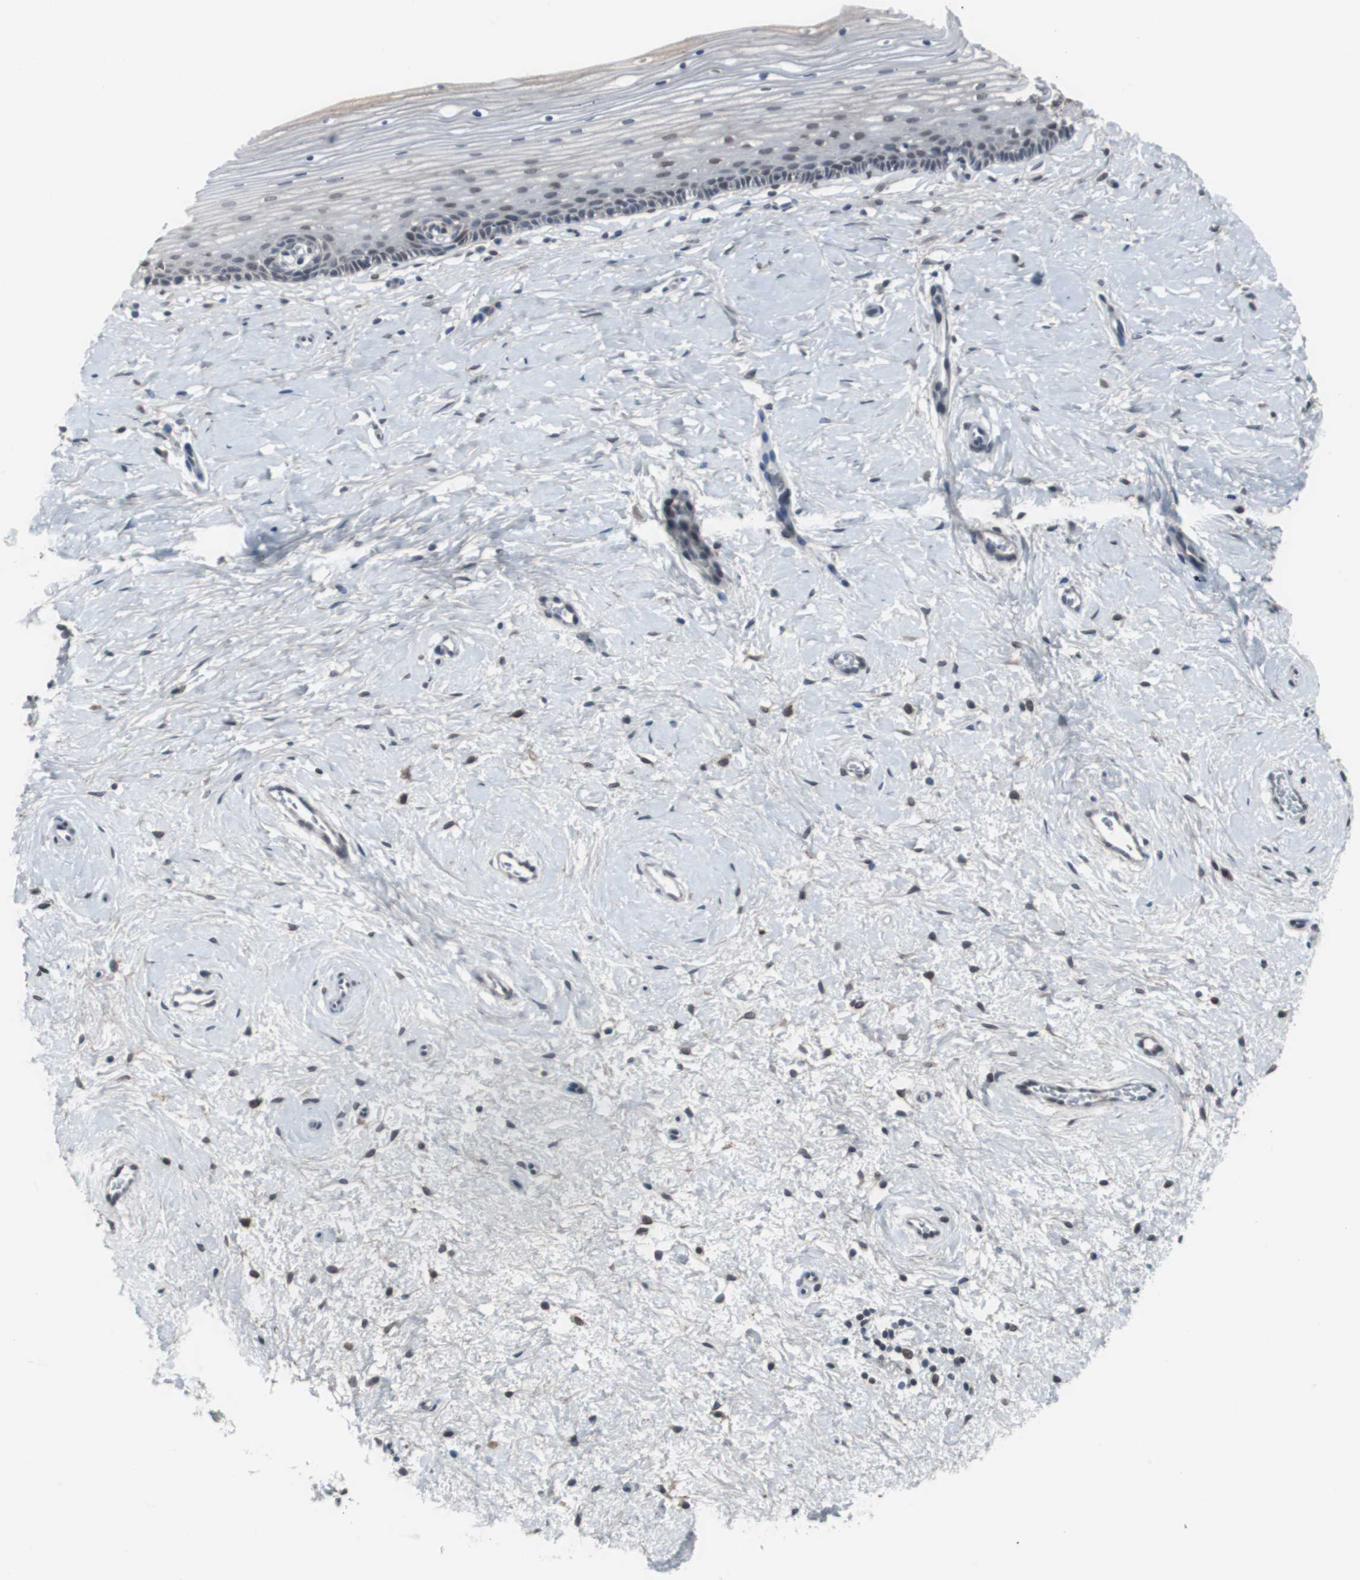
{"staining": {"intensity": "strong", "quantity": ">75%", "location": "nuclear"}, "tissue": "cervix", "cell_type": "Glandular cells", "image_type": "normal", "snomed": [{"axis": "morphology", "description": "Normal tissue, NOS"}, {"axis": "topography", "description": "Cervix"}], "caption": "Brown immunohistochemical staining in unremarkable cervix shows strong nuclear positivity in about >75% of glandular cells.", "gene": "FOXP4", "patient": {"sex": "female", "age": 39}}